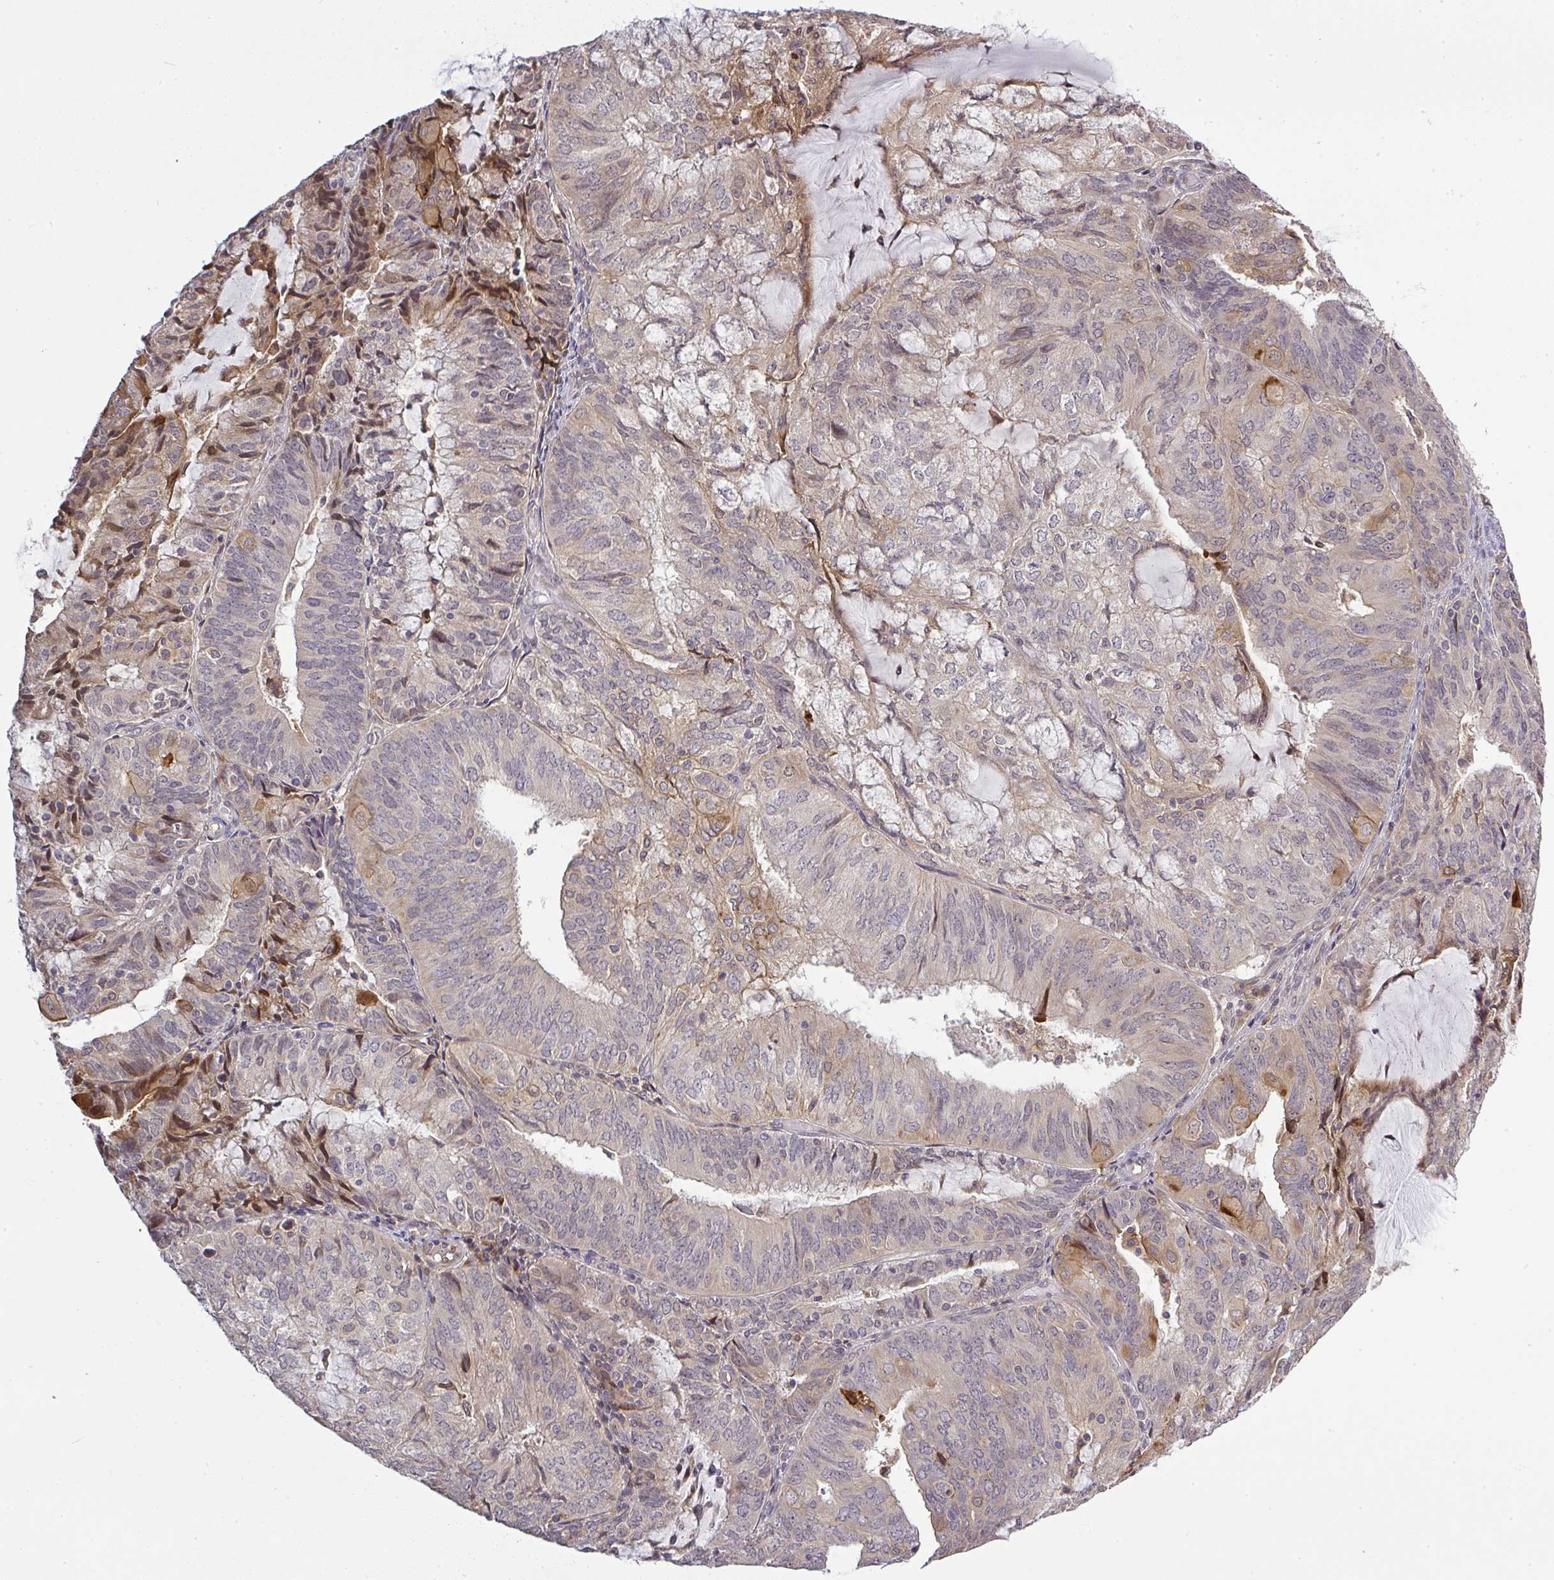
{"staining": {"intensity": "weak", "quantity": "<25%", "location": "cytoplasmic/membranous"}, "tissue": "endometrial cancer", "cell_type": "Tumor cells", "image_type": "cancer", "snomed": [{"axis": "morphology", "description": "Adenocarcinoma, NOS"}, {"axis": "topography", "description": "Endometrium"}], "caption": "Micrograph shows no significant protein positivity in tumor cells of endometrial cancer. (Brightfield microscopy of DAB IHC at high magnification).", "gene": "FAM153A", "patient": {"sex": "female", "age": 81}}